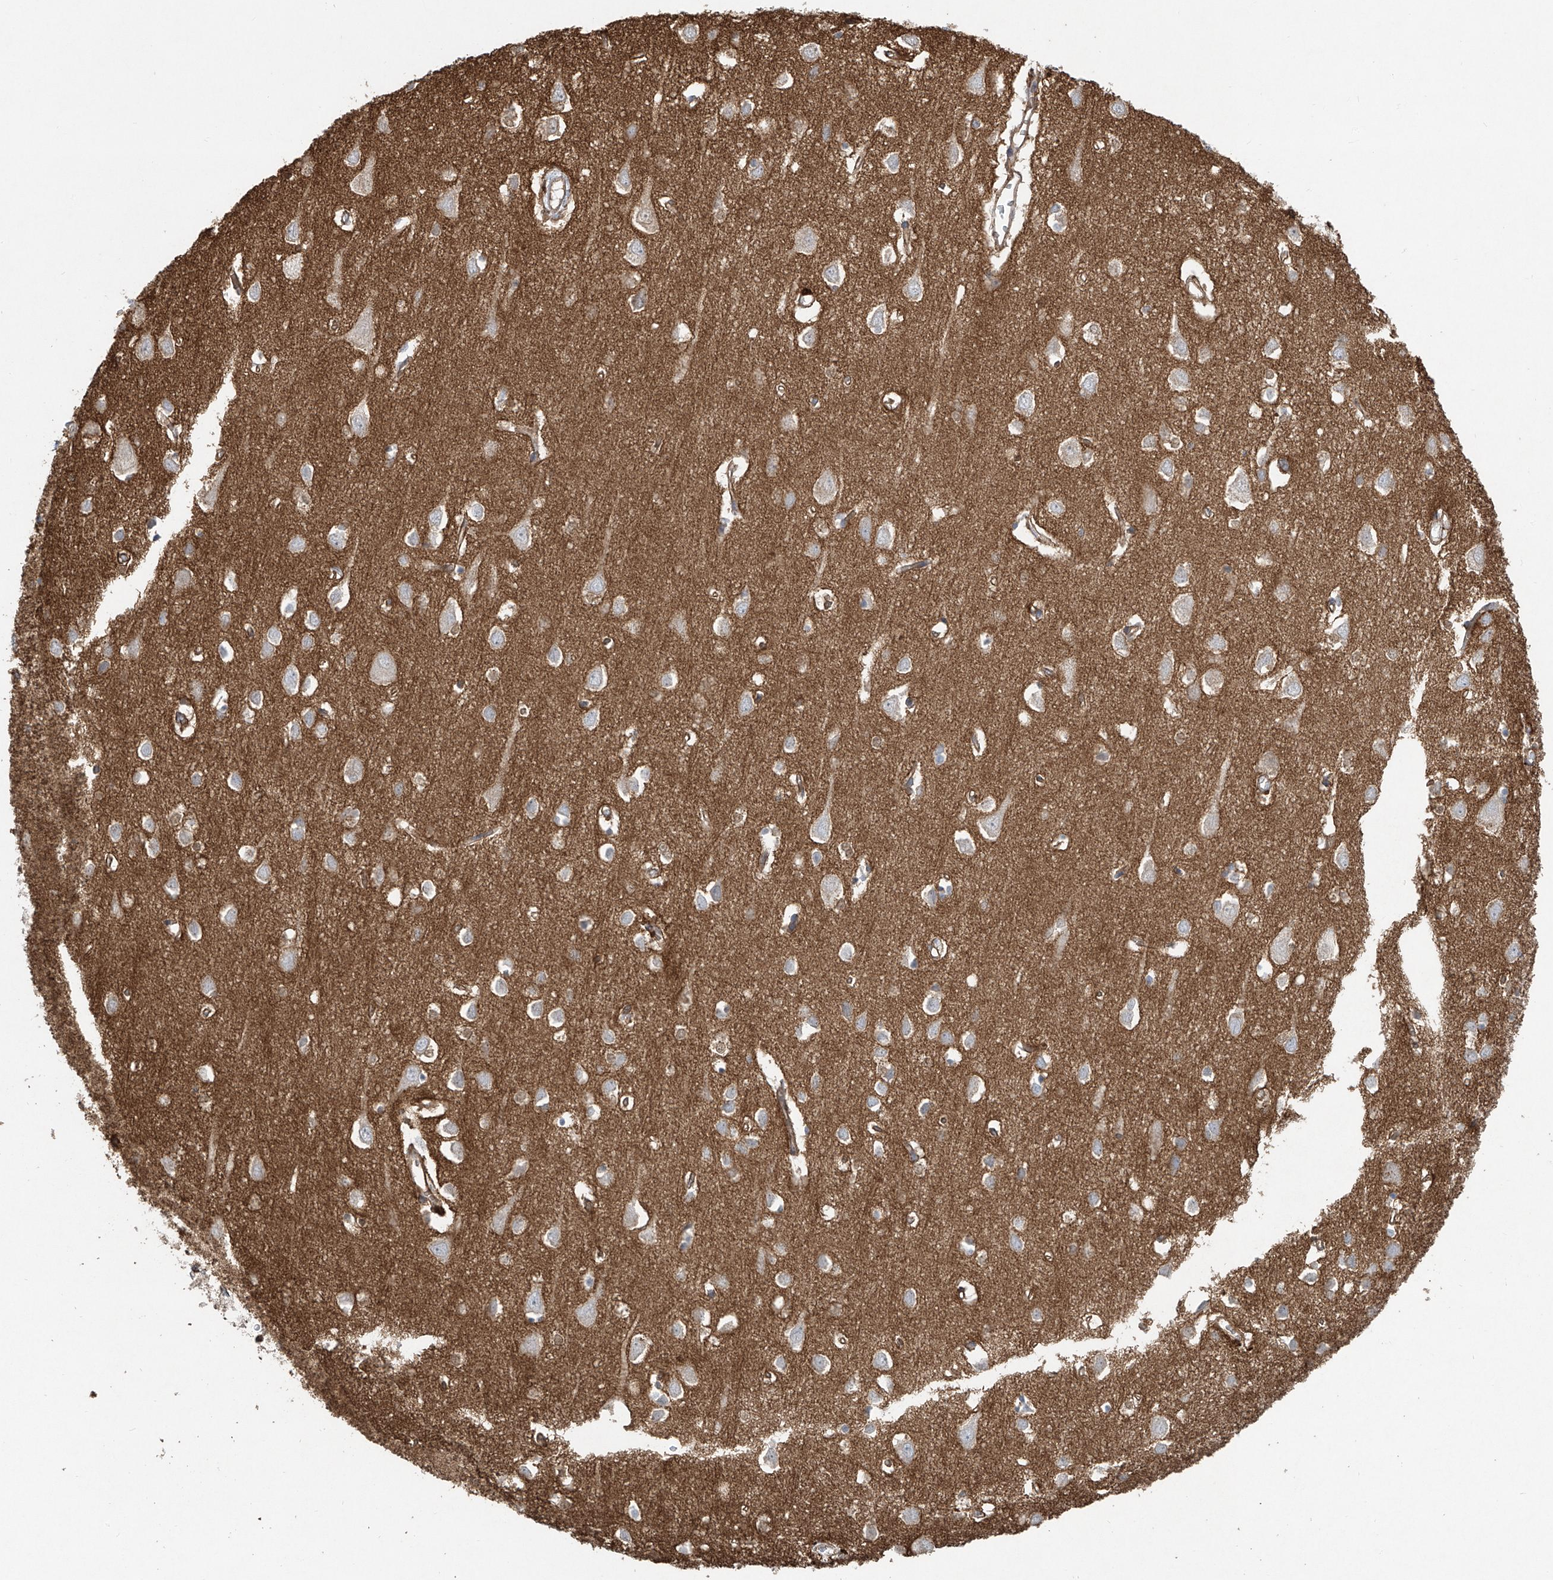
{"staining": {"intensity": "weak", "quantity": ">75%", "location": "cytoplasmic/membranous"}, "tissue": "cerebral cortex", "cell_type": "Endothelial cells", "image_type": "normal", "snomed": [{"axis": "morphology", "description": "Normal tissue, NOS"}, {"axis": "topography", "description": "Cerebral cortex"}], "caption": "Immunohistochemistry (IHC) image of normal cerebral cortex: human cerebral cortex stained using immunohistochemistry demonstrates low levels of weak protein expression localized specifically in the cytoplasmic/membranous of endothelial cells, appearing as a cytoplasmic/membranous brown color.", "gene": "TUBE1", "patient": {"sex": "female", "age": 64}}